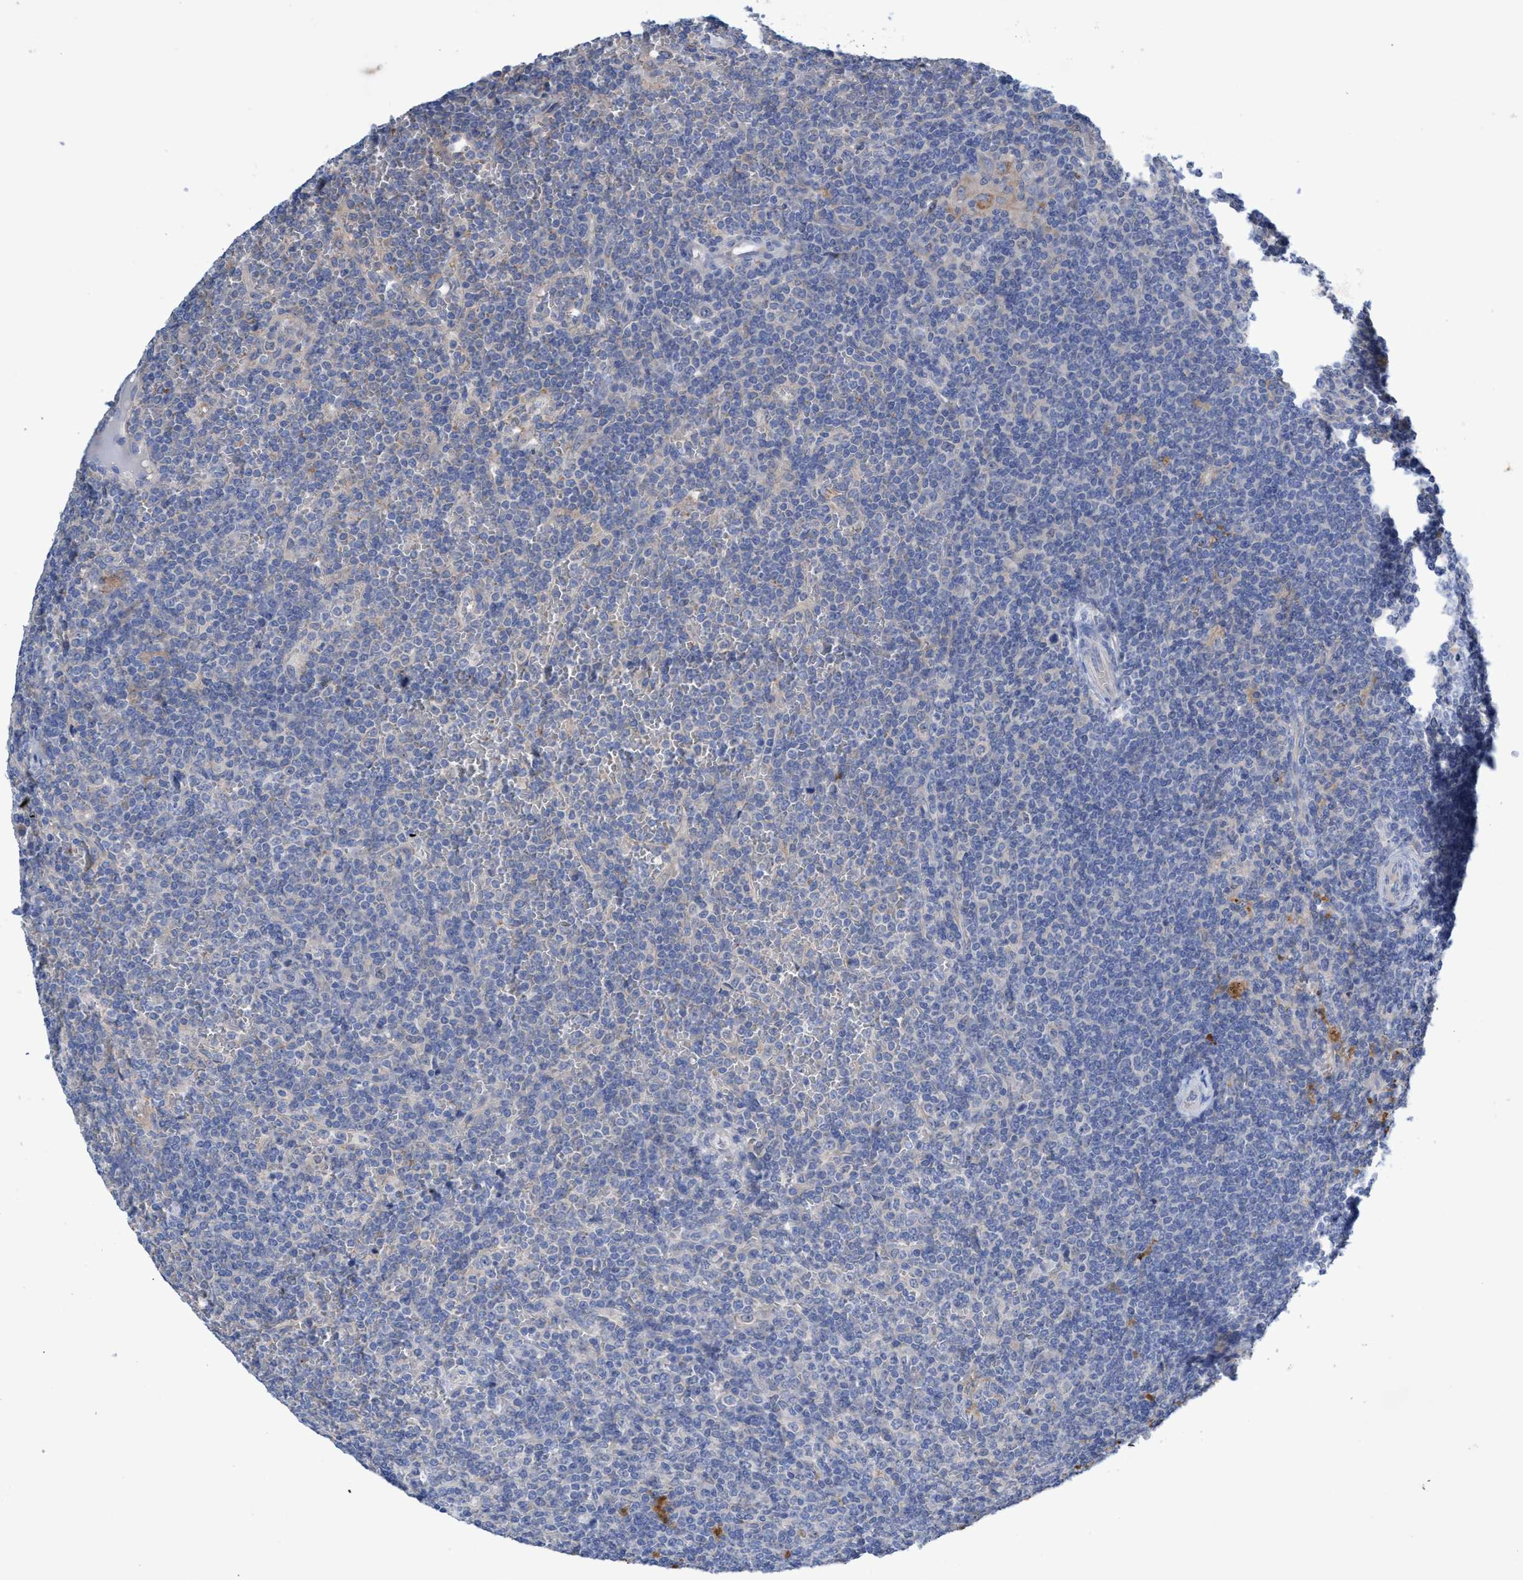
{"staining": {"intensity": "negative", "quantity": "none", "location": "none"}, "tissue": "lymphoma", "cell_type": "Tumor cells", "image_type": "cancer", "snomed": [{"axis": "morphology", "description": "Malignant lymphoma, non-Hodgkin's type, Low grade"}, {"axis": "topography", "description": "Spleen"}], "caption": "DAB immunohistochemical staining of lymphoma shows no significant staining in tumor cells.", "gene": "SVEP1", "patient": {"sex": "female", "age": 19}}